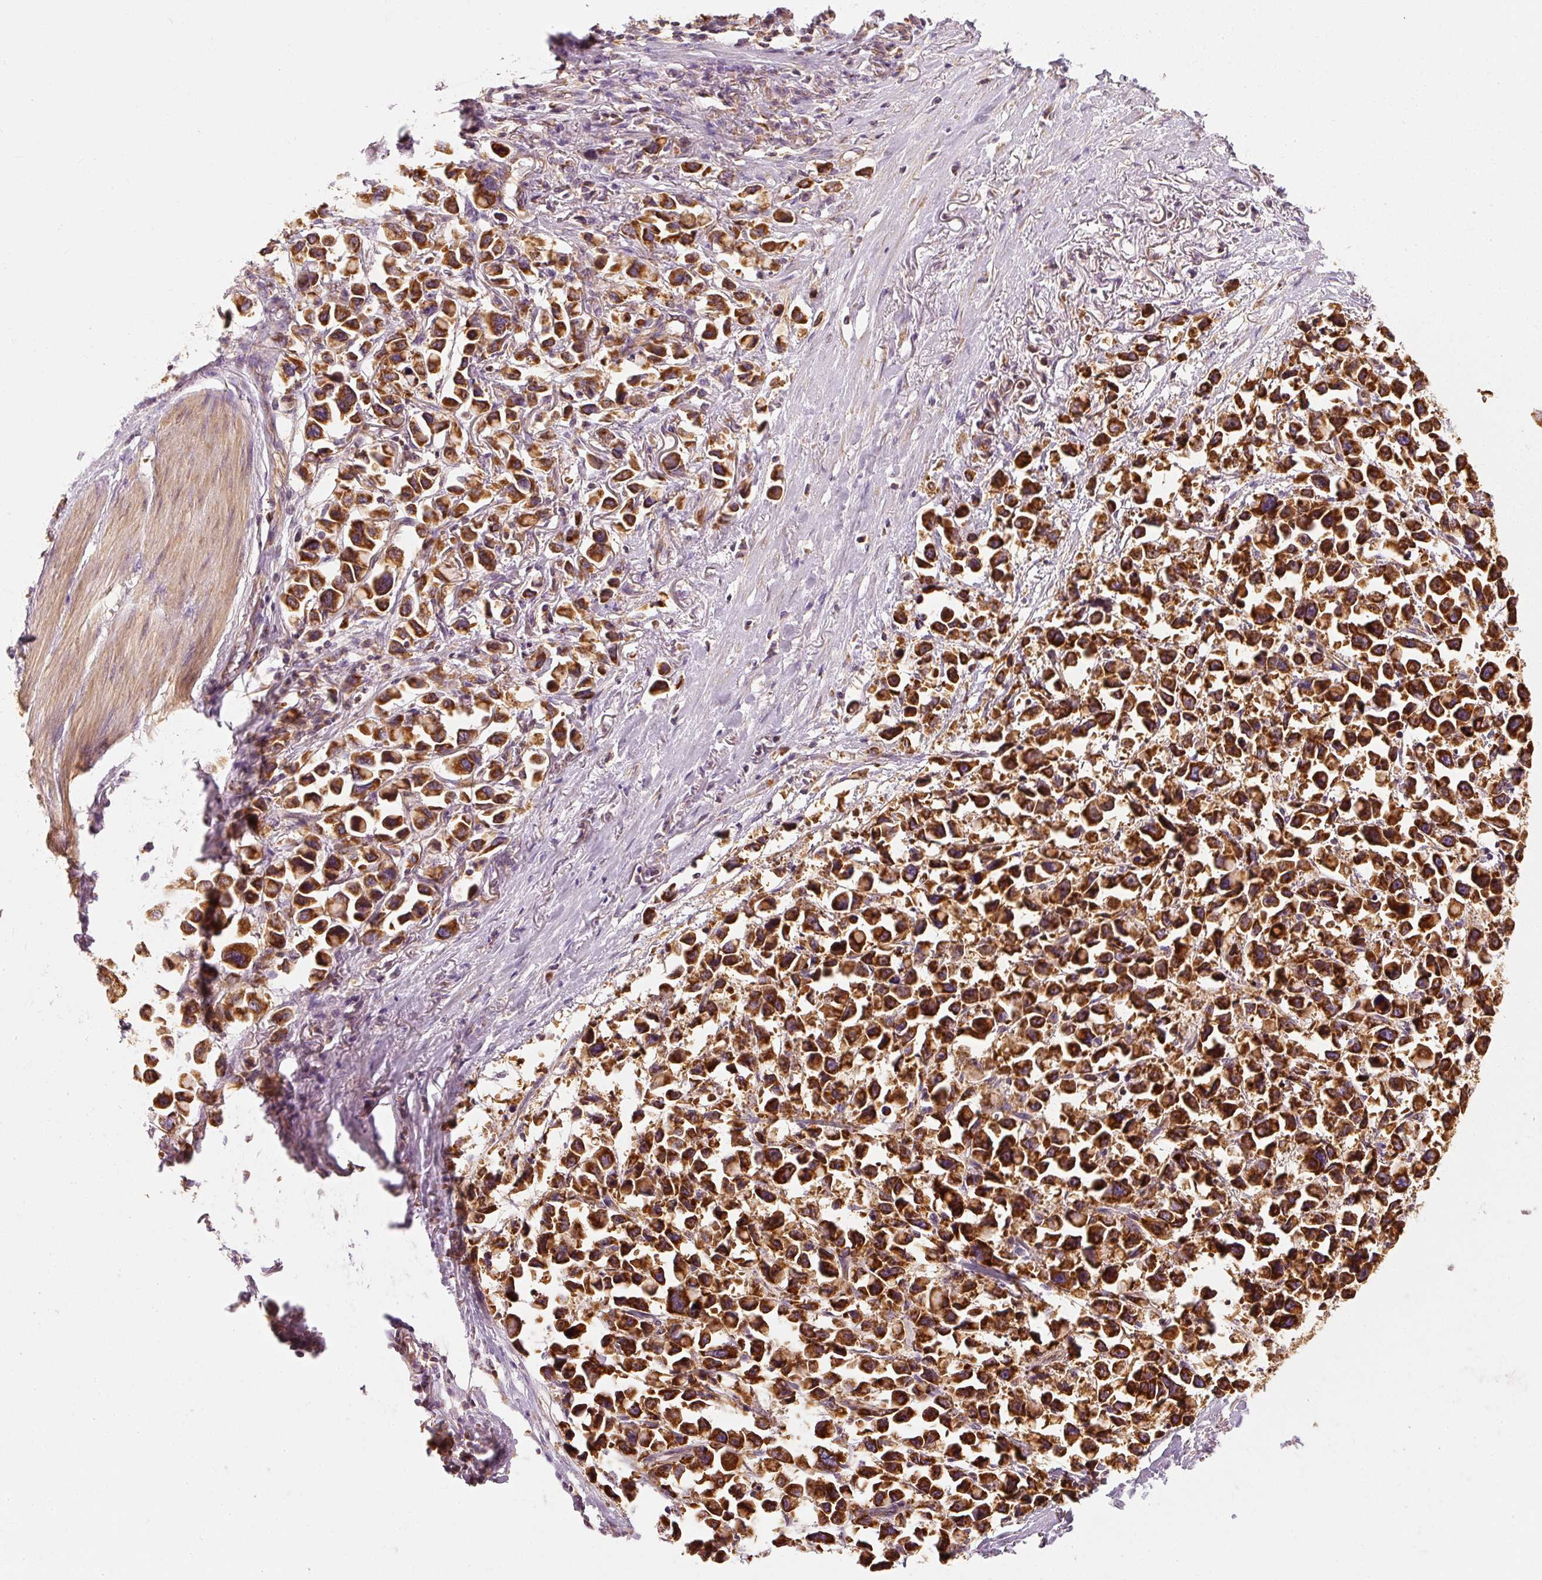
{"staining": {"intensity": "strong", "quantity": ">75%", "location": "cytoplasmic/membranous"}, "tissue": "stomach cancer", "cell_type": "Tumor cells", "image_type": "cancer", "snomed": [{"axis": "morphology", "description": "Adenocarcinoma, NOS"}, {"axis": "topography", "description": "Stomach"}], "caption": "About >75% of tumor cells in stomach cancer display strong cytoplasmic/membranous protein expression as visualized by brown immunohistochemical staining.", "gene": "TOMM40", "patient": {"sex": "female", "age": 81}}